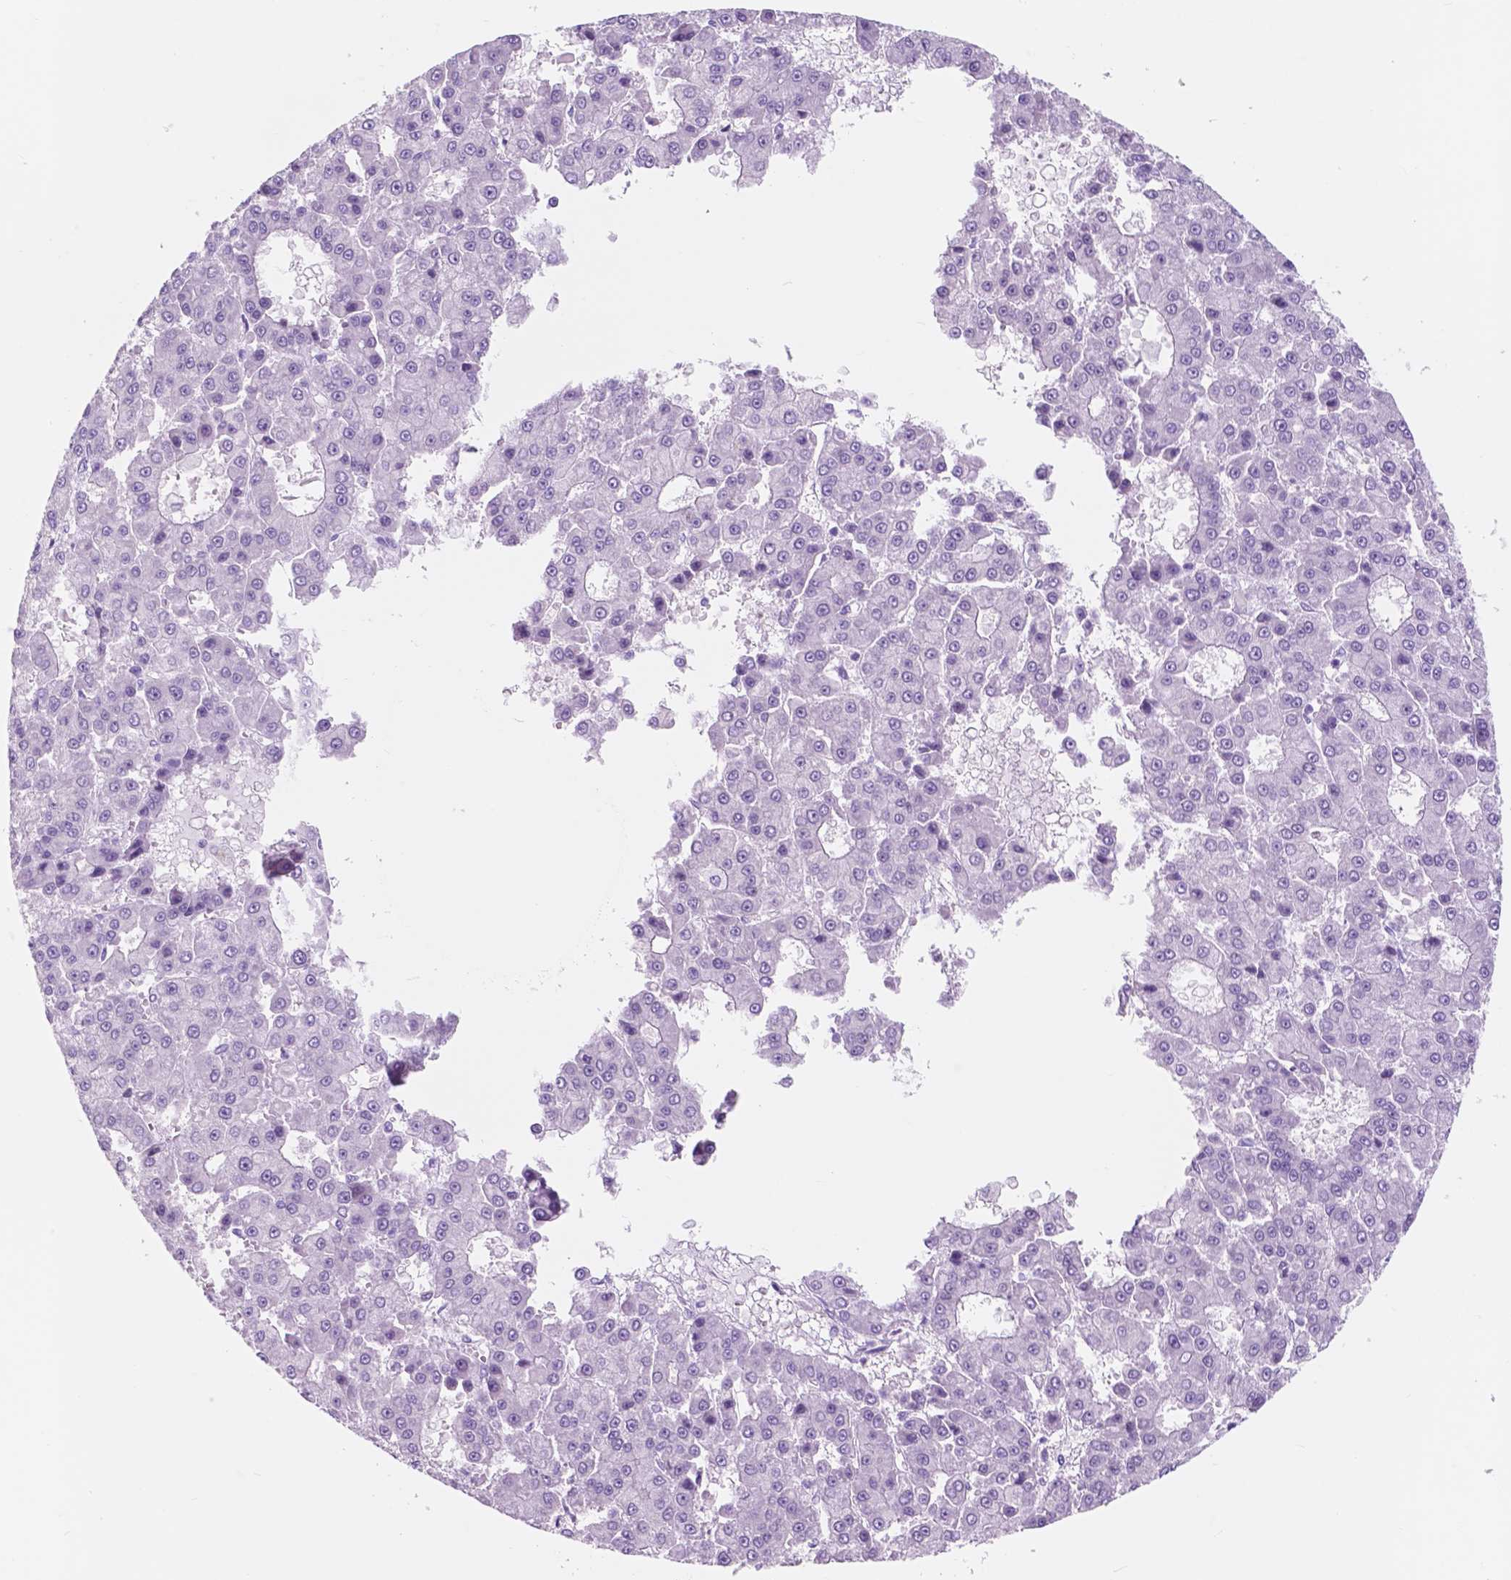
{"staining": {"intensity": "negative", "quantity": "none", "location": "none"}, "tissue": "liver cancer", "cell_type": "Tumor cells", "image_type": "cancer", "snomed": [{"axis": "morphology", "description": "Carcinoma, Hepatocellular, NOS"}, {"axis": "topography", "description": "Liver"}], "caption": "The immunohistochemistry photomicrograph has no significant positivity in tumor cells of liver cancer tissue. The staining is performed using DAB brown chromogen with nuclei counter-stained in using hematoxylin.", "gene": "CUZD1", "patient": {"sex": "male", "age": 70}}